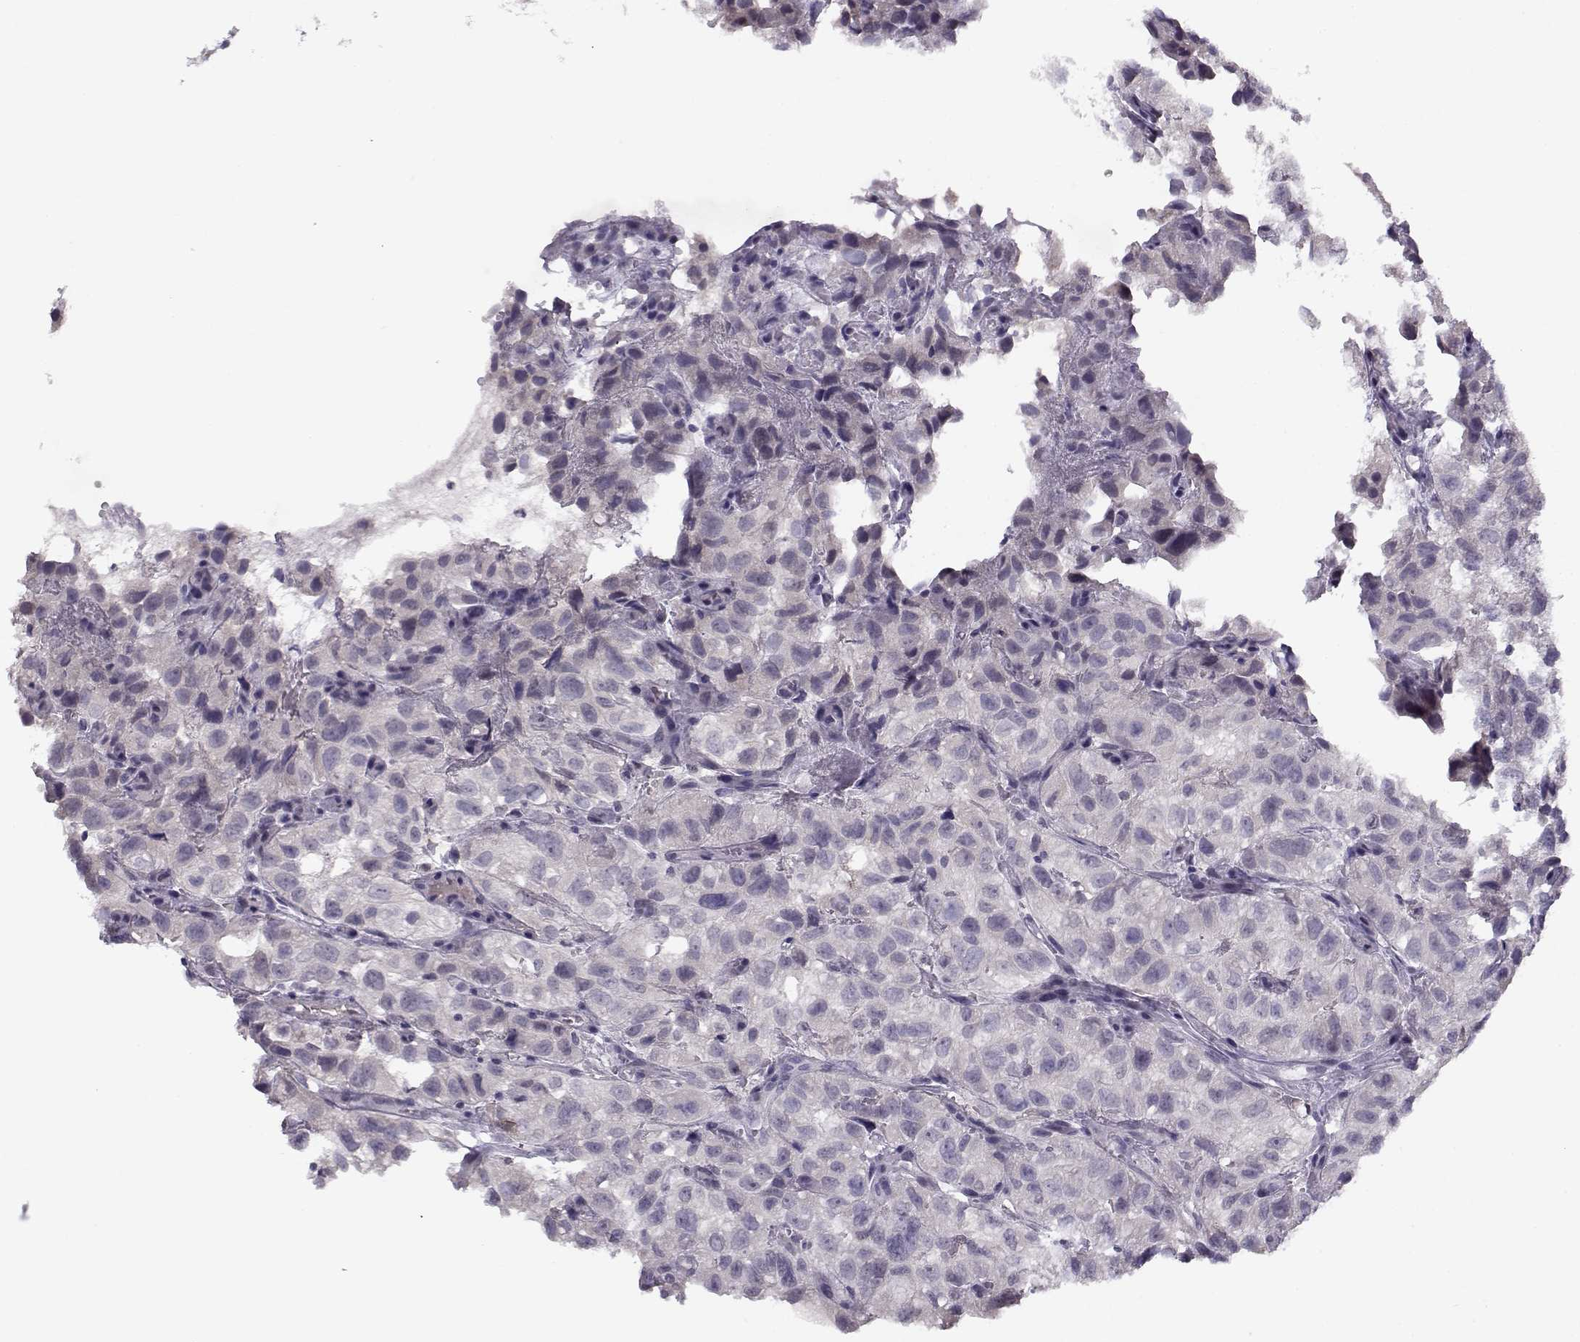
{"staining": {"intensity": "negative", "quantity": "none", "location": "none"}, "tissue": "renal cancer", "cell_type": "Tumor cells", "image_type": "cancer", "snomed": [{"axis": "morphology", "description": "Adenocarcinoma, NOS"}, {"axis": "topography", "description": "Kidney"}], "caption": "The photomicrograph demonstrates no staining of tumor cells in renal cancer (adenocarcinoma). (IHC, brightfield microscopy, high magnification).", "gene": "C16orf86", "patient": {"sex": "male", "age": 64}}